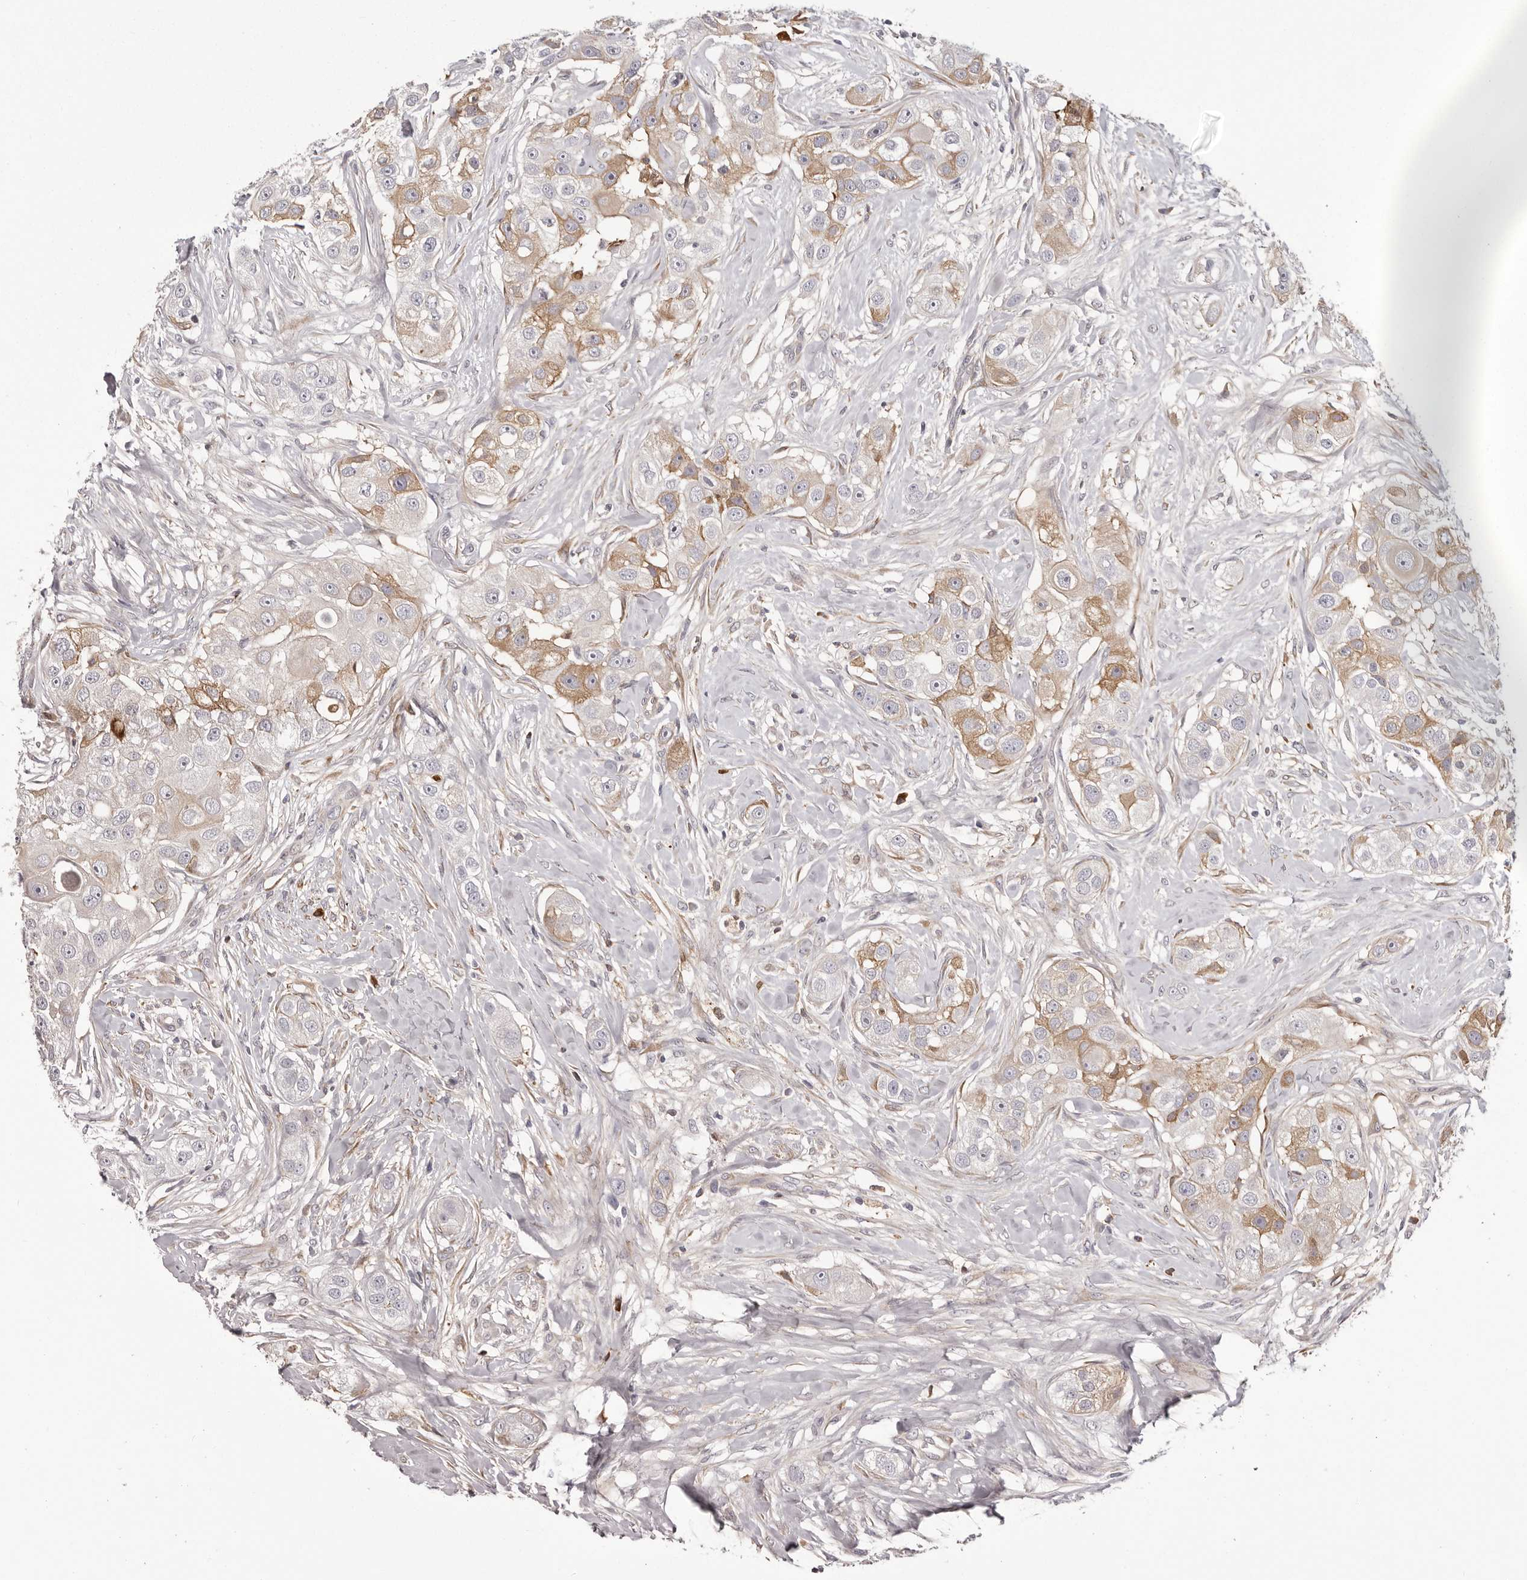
{"staining": {"intensity": "moderate", "quantity": "<25%", "location": "cytoplasmic/membranous"}, "tissue": "head and neck cancer", "cell_type": "Tumor cells", "image_type": "cancer", "snomed": [{"axis": "morphology", "description": "Normal tissue, NOS"}, {"axis": "morphology", "description": "Squamous cell carcinoma, NOS"}, {"axis": "topography", "description": "Skeletal muscle"}, {"axis": "topography", "description": "Head-Neck"}], "caption": "An image of human head and neck squamous cell carcinoma stained for a protein demonstrates moderate cytoplasmic/membranous brown staining in tumor cells.", "gene": "OTUD3", "patient": {"sex": "male", "age": 51}}